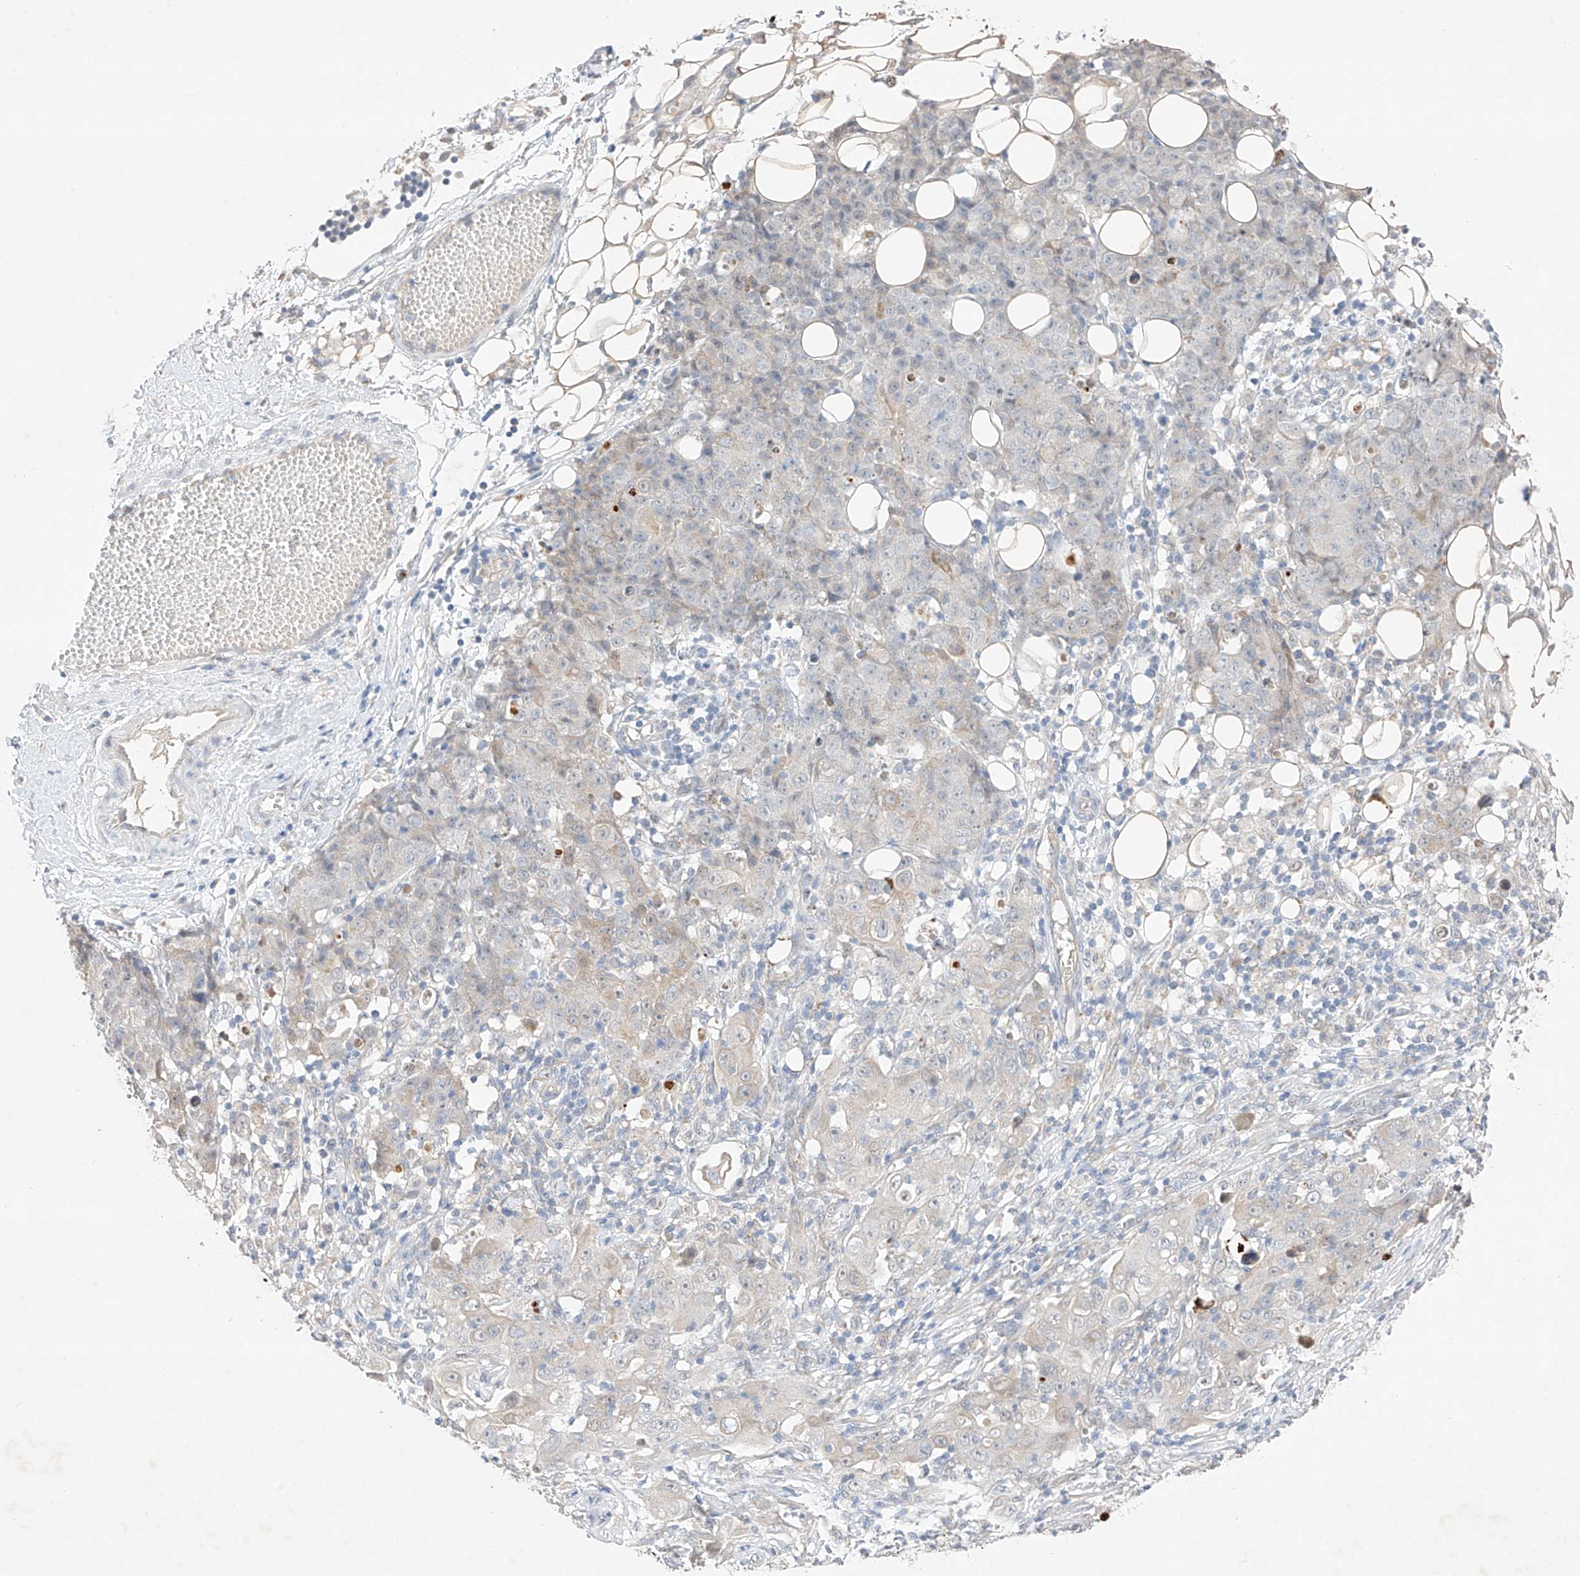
{"staining": {"intensity": "negative", "quantity": "none", "location": "none"}, "tissue": "ovarian cancer", "cell_type": "Tumor cells", "image_type": "cancer", "snomed": [{"axis": "morphology", "description": "Carcinoma, endometroid"}, {"axis": "topography", "description": "Ovary"}], "caption": "This is a photomicrograph of immunohistochemistry (IHC) staining of endometroid carcinoma (ovarian), which shows no positivity in tumor cells. (DAB (3,3'-diaminobenzidine) immunohistochemistry (IHC) visualized using brightfield microscopy, high magnification).", "gene": "IL22RA2", "patient": {"sex": "female", "age": 42}}